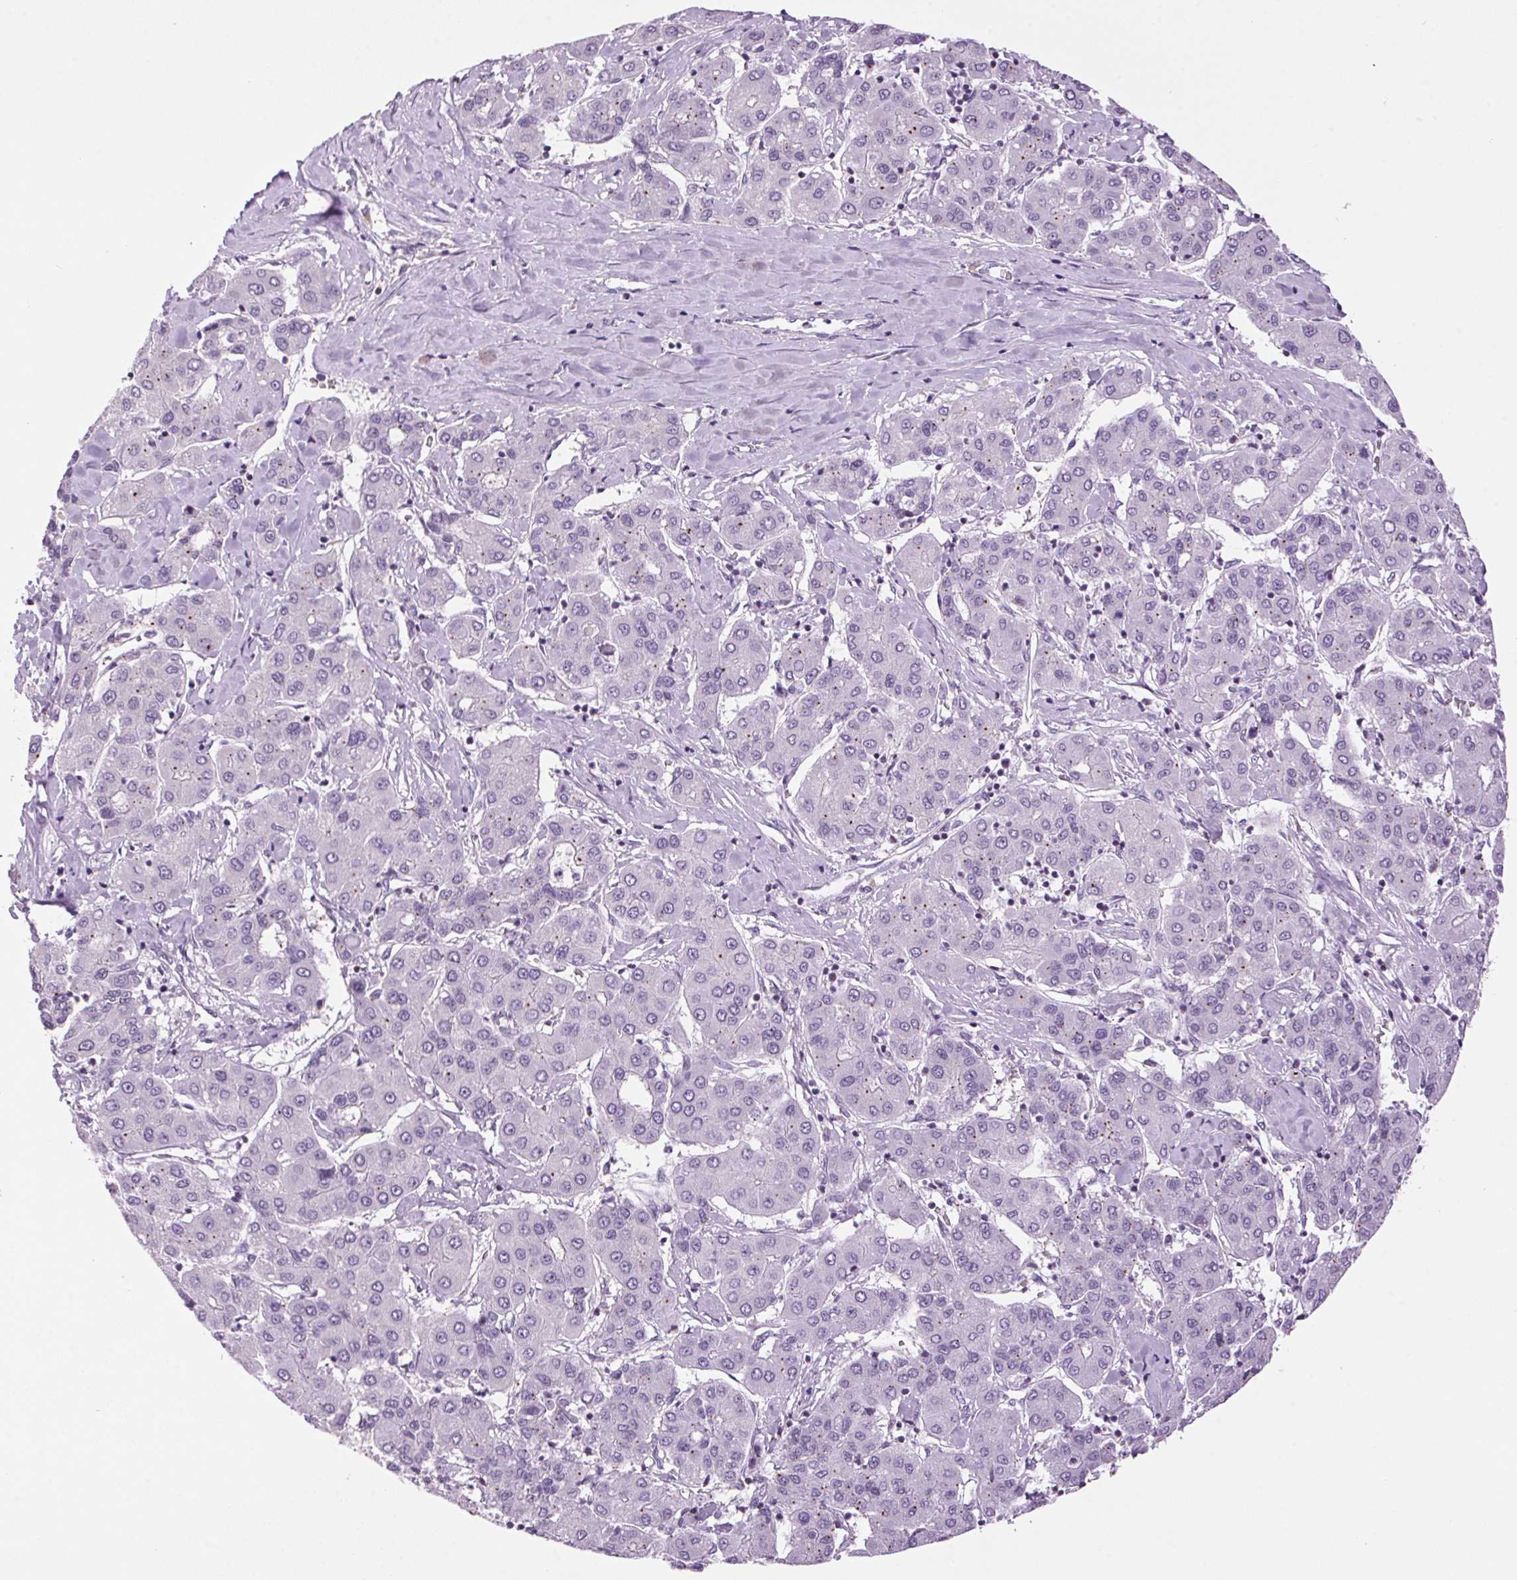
{"staining": {"intensity": "negative", "quantity": "none", "location": "none"}, "tissue": "liver cancer", "cell_type": "Tumor cells", "image_type": "cancer", "snomed": [{"axis": "morphology", "description": "Carcinoma, Hepatocellular, NOS"}, {"axis": "topography", "description": "Liver"}], "caption": "Micrograph shows no significant protein positivity in tumor cells of liver cancer.", "gene": "TMEM88B", "patient": {"sex": "male", "age": 65}}